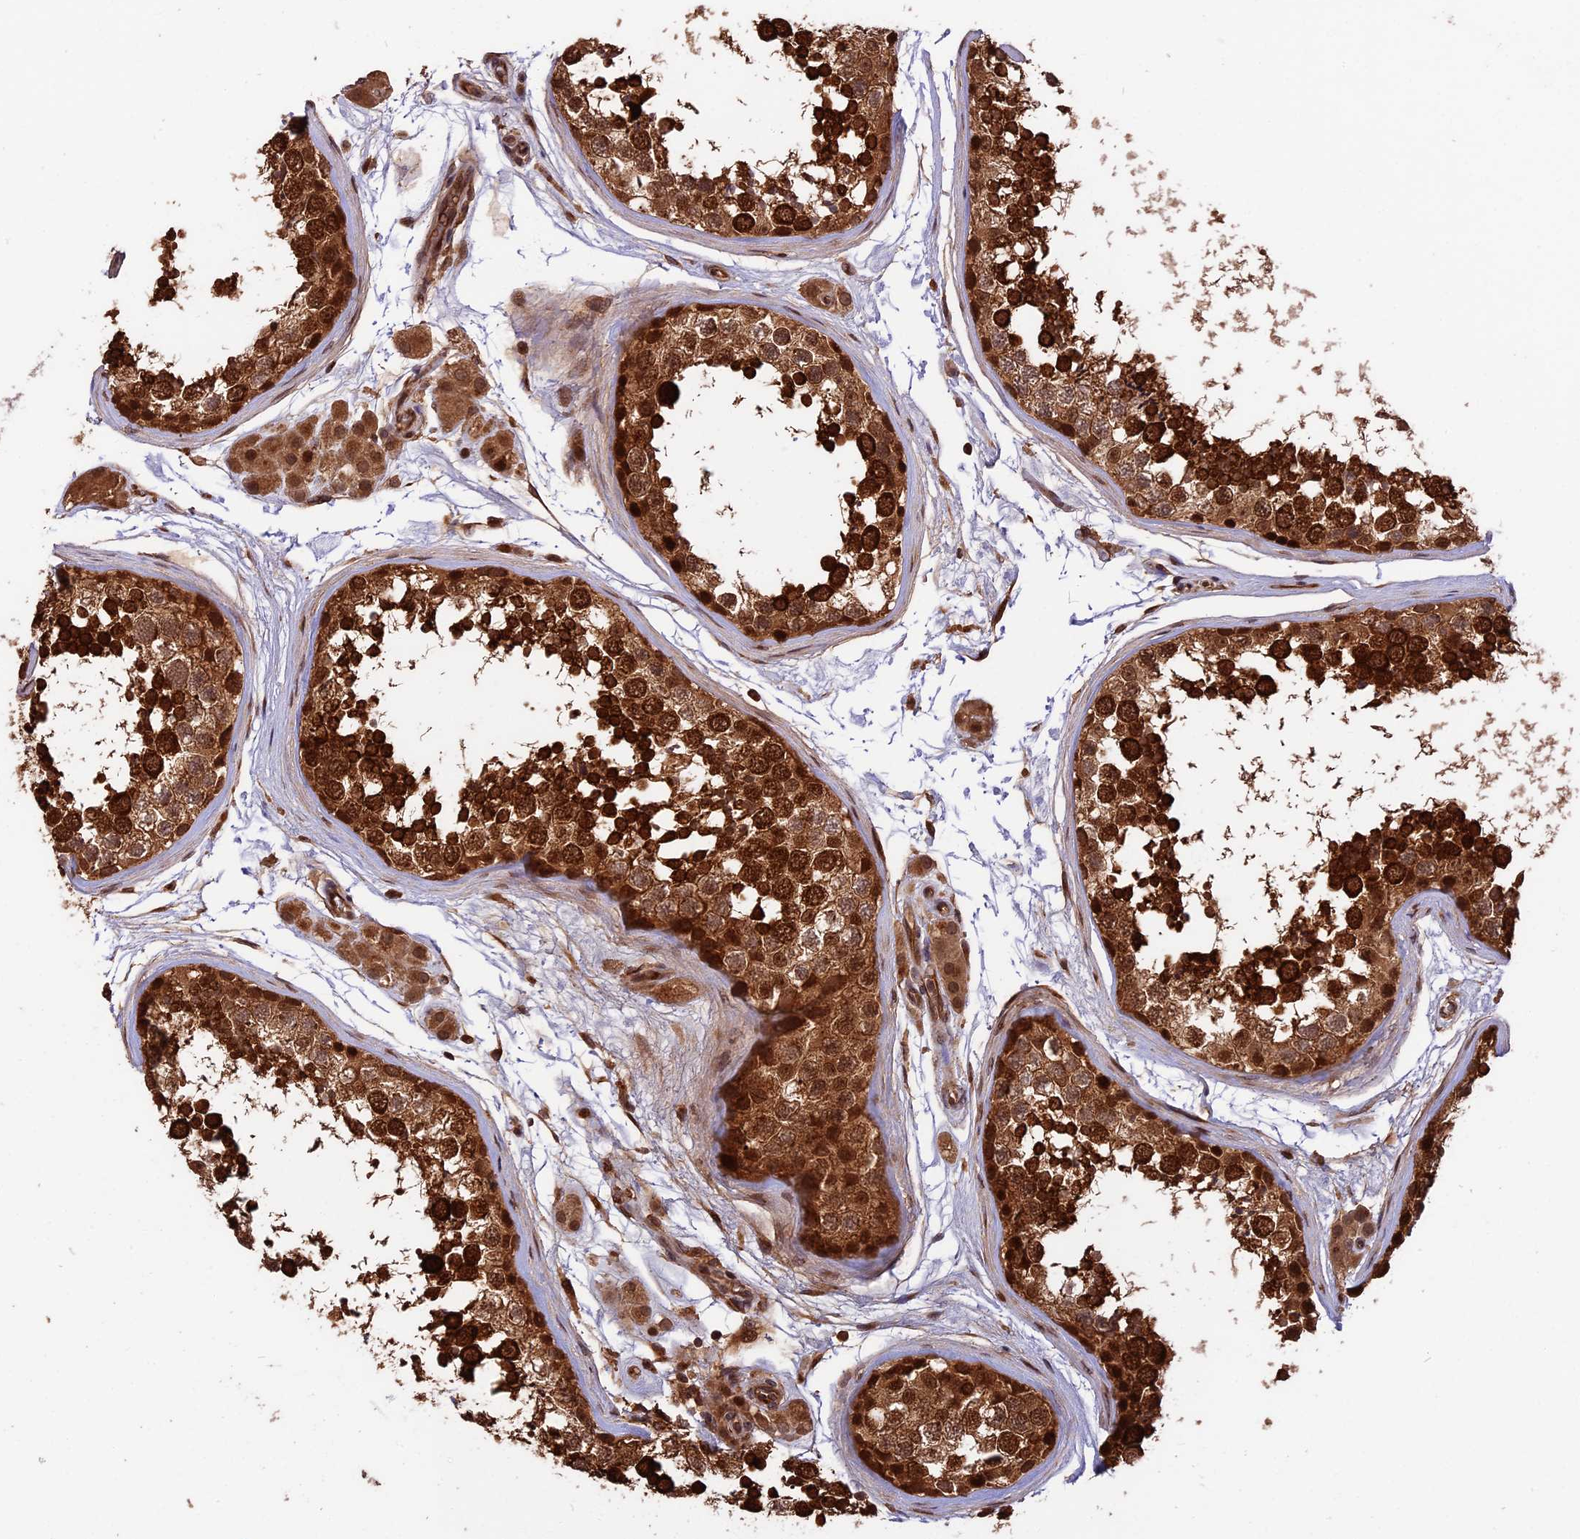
{"staining": {"intensity": "strong", "quantity": ">75%", "location": "cytoplasmic/membranous,nuclear"}, "tissue": "testis", "cell_type": "Cells in seminiferous ducts", "image_type": "normal", "snomed": [{"axis": "morphology", "description": "Normal tissue, NOS"}, {"axis": "topography", "description": "Testis"}], "caption": "Cells in seminiferous ducts reveal strong cytoplasmic/membranous,nuclear staining in about >75% of cells in benign testis.", "gene": "ESCO1", "patient": {"sex": "male", "age": 56}}